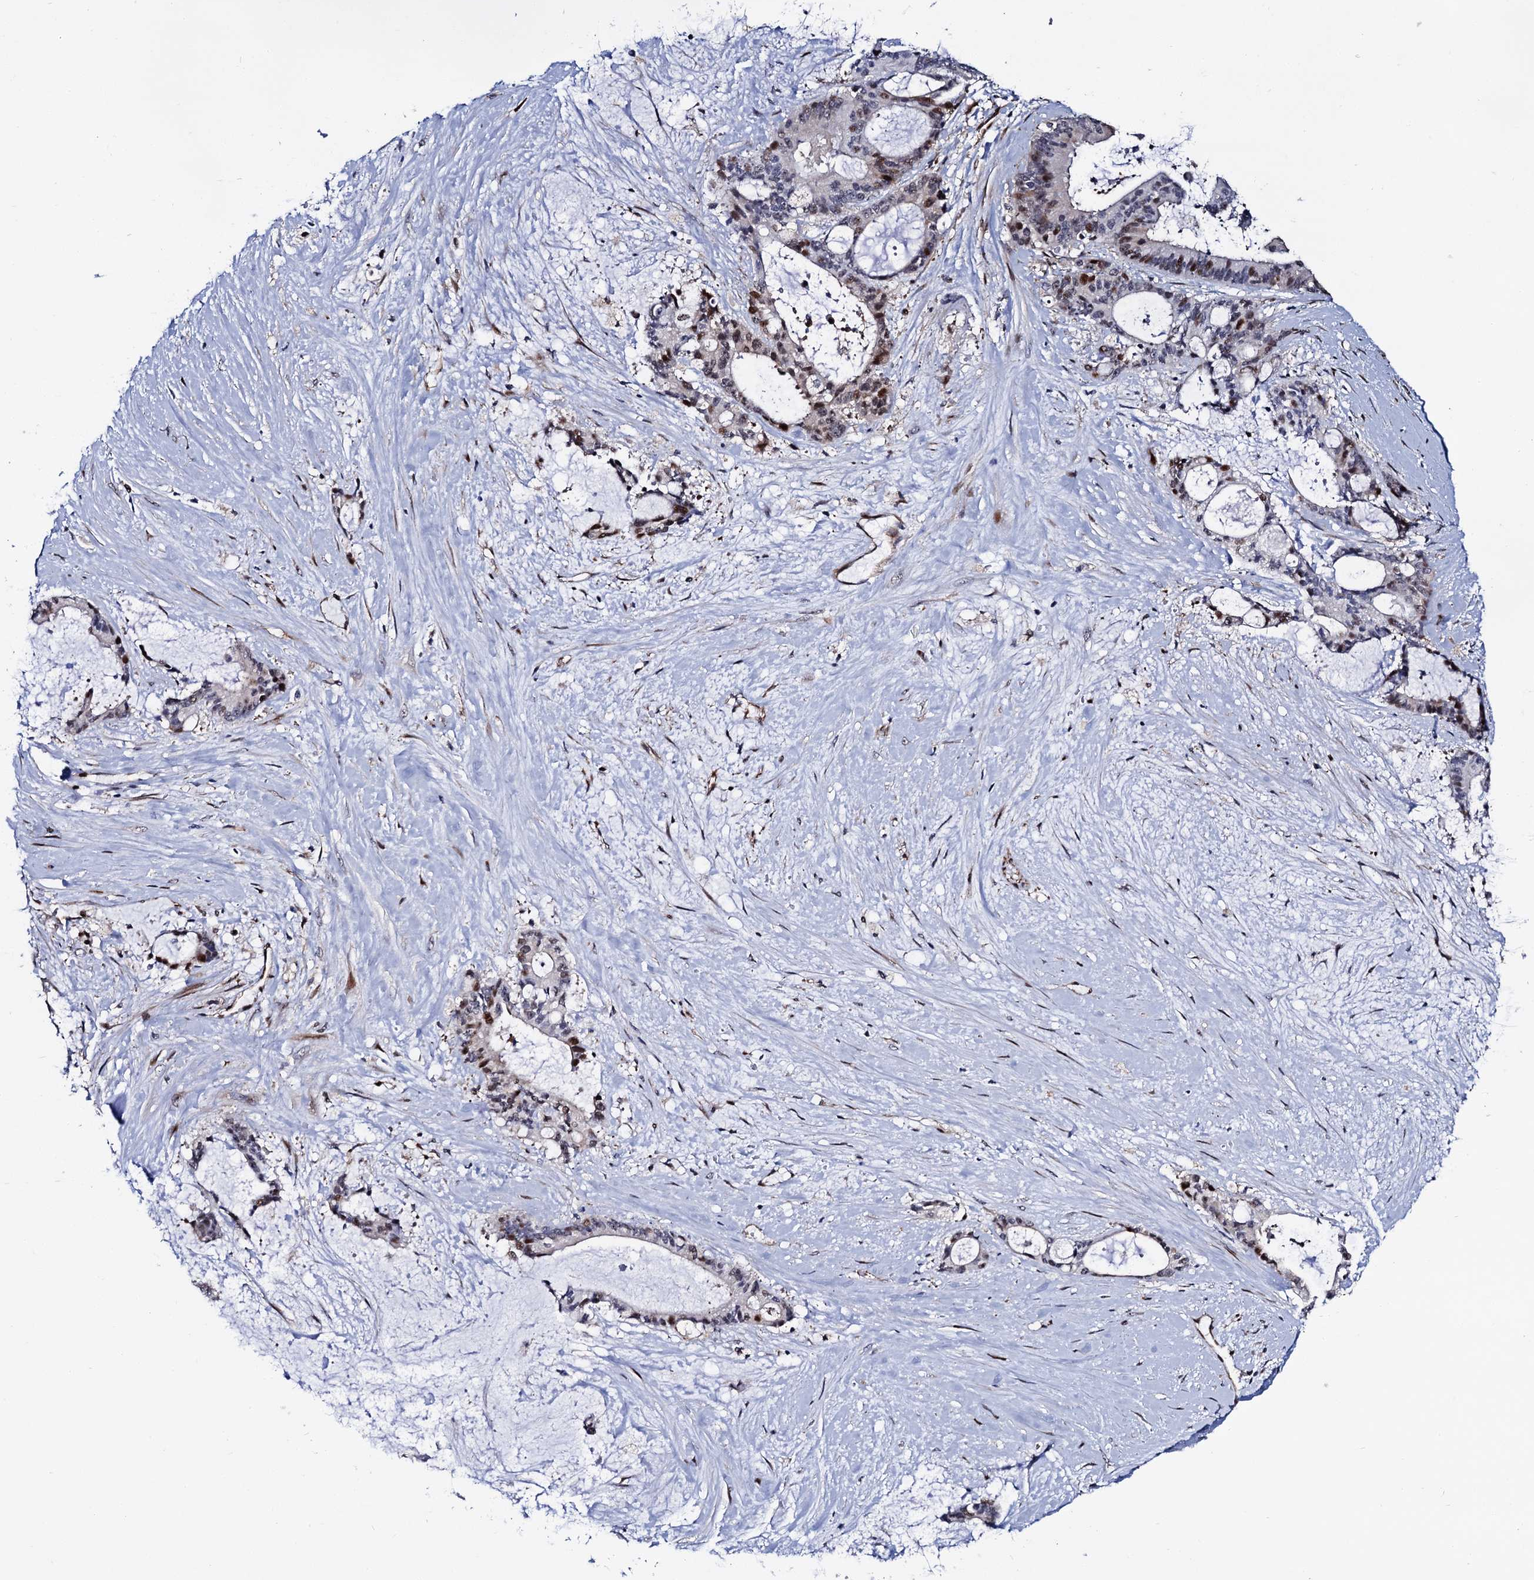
{"staining": {"intensity": "moderate", "quantity": "<25%", "location": "nuclear"}, "tissue": "liver cancer", "cell_type": "Tumor cells", "image_type": "cancer", "snomed": [{"axis": "morphology", "description": "Normal tissue, NOS"}, {"axis": "morphology", "description": "Cholangiocarcinoma"}, {"axis": "topography", "description": "Liver"}, {"axis": "topography", "description": "Peripheral nerve tissue"}], "caption": "Human liver cancer stained for a protein (brown) displays moderate nuclear positive staining in approximately <25% of tumor cells.", "gene": "TRMT112", "patient": {"sex": "female", "age": 73}}